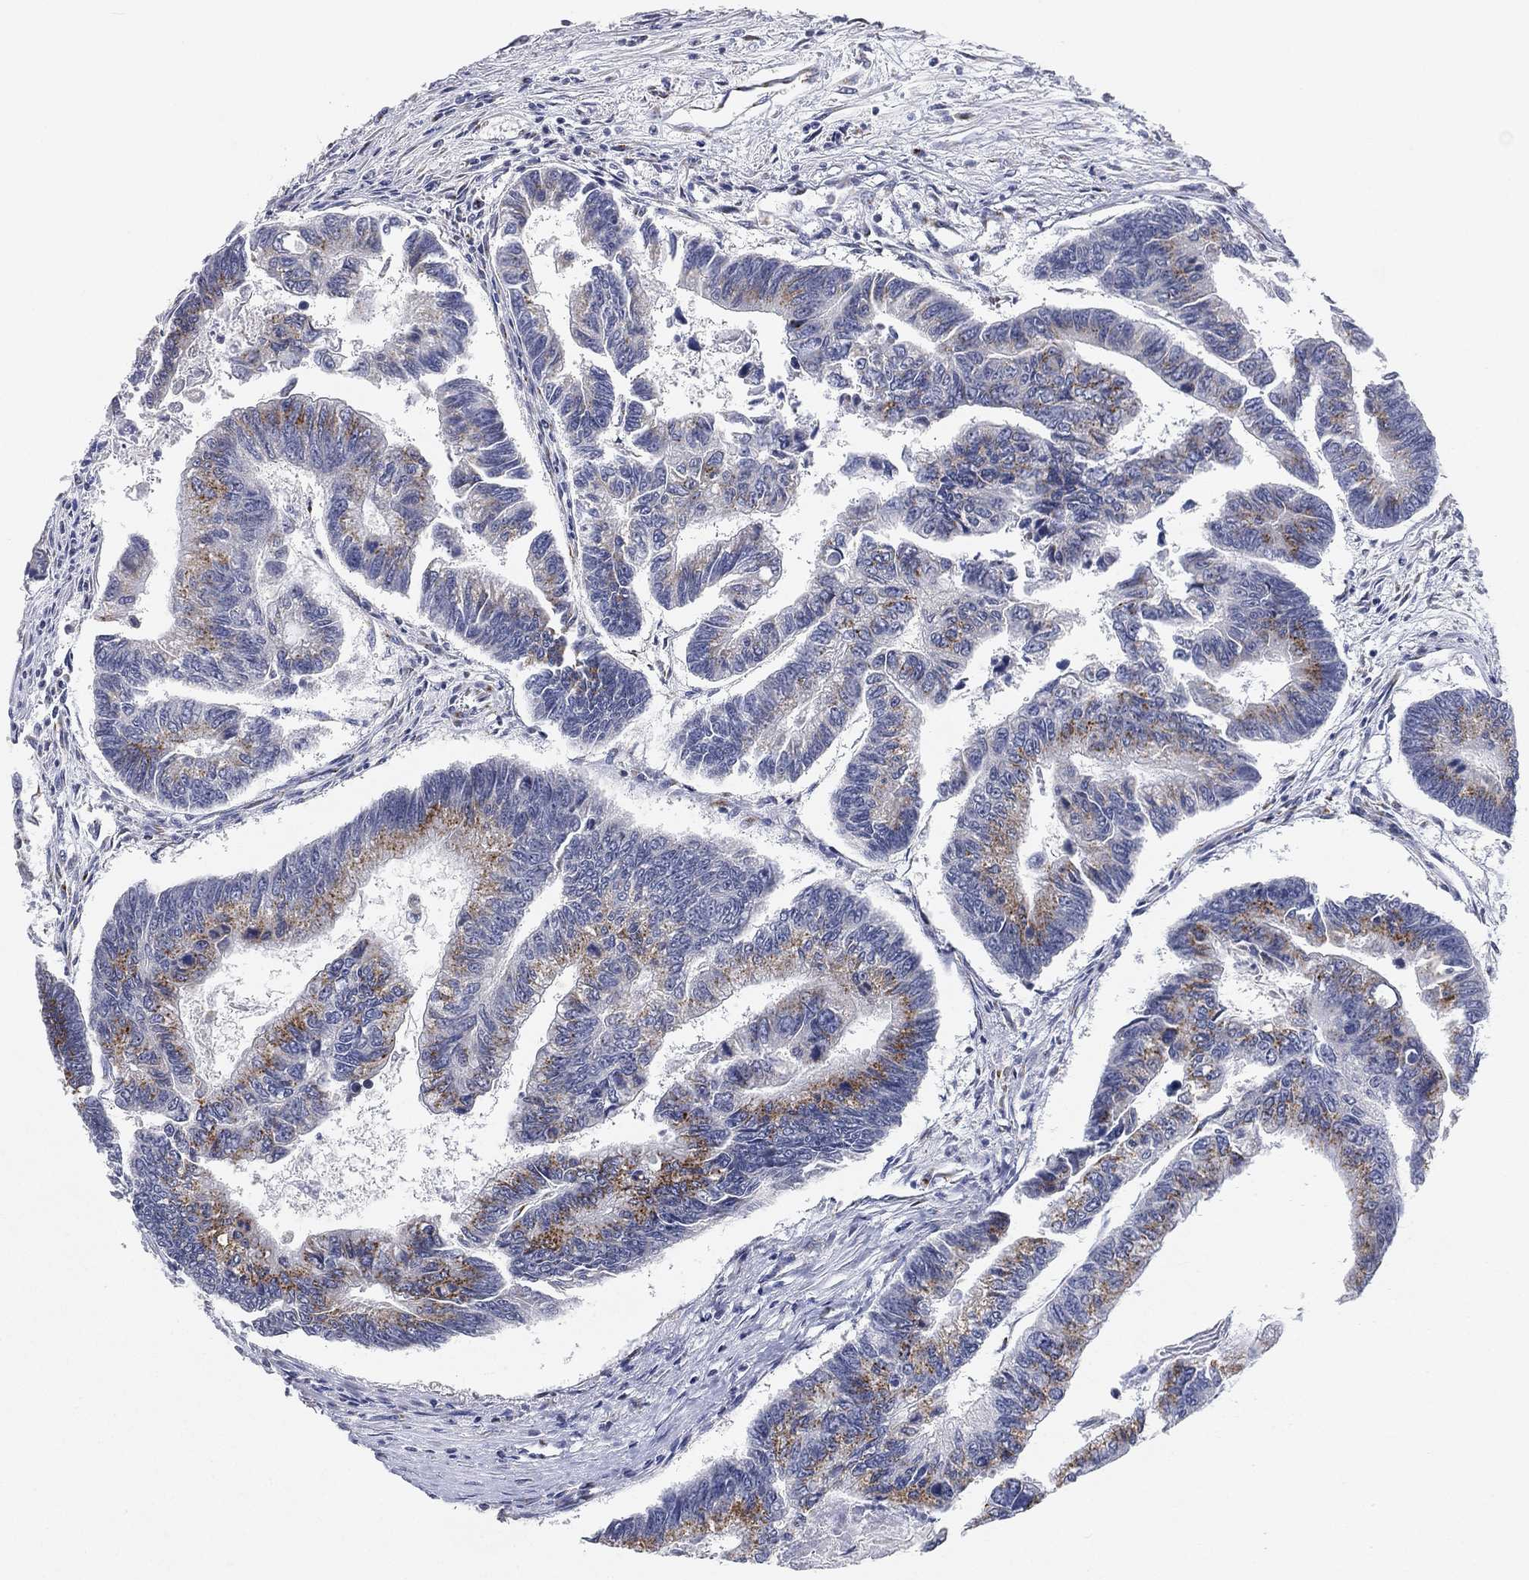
{"staining": {"intensity": "moderate", "quantity": "25%-75%", "location": "cytoplasmic/membranous"}, "tissue": "colorectal cancer", "cell_type": "Tumor cells", "image_type": "cancer", "snomed": [{"axis": "morphology", "description": "Adenocarcinoma, NOS"}, {"axis": "topography", "description": "Colon"}], "caption": "Brown immunohistochemical staining in human adenocarcinoma (colorectal) shows moderate cytoplasmic/membranous staining in approximately 25%-75% of tumor cells.", "gene": "TICAM1", "patient": {"sex": "female", "age": 65}}